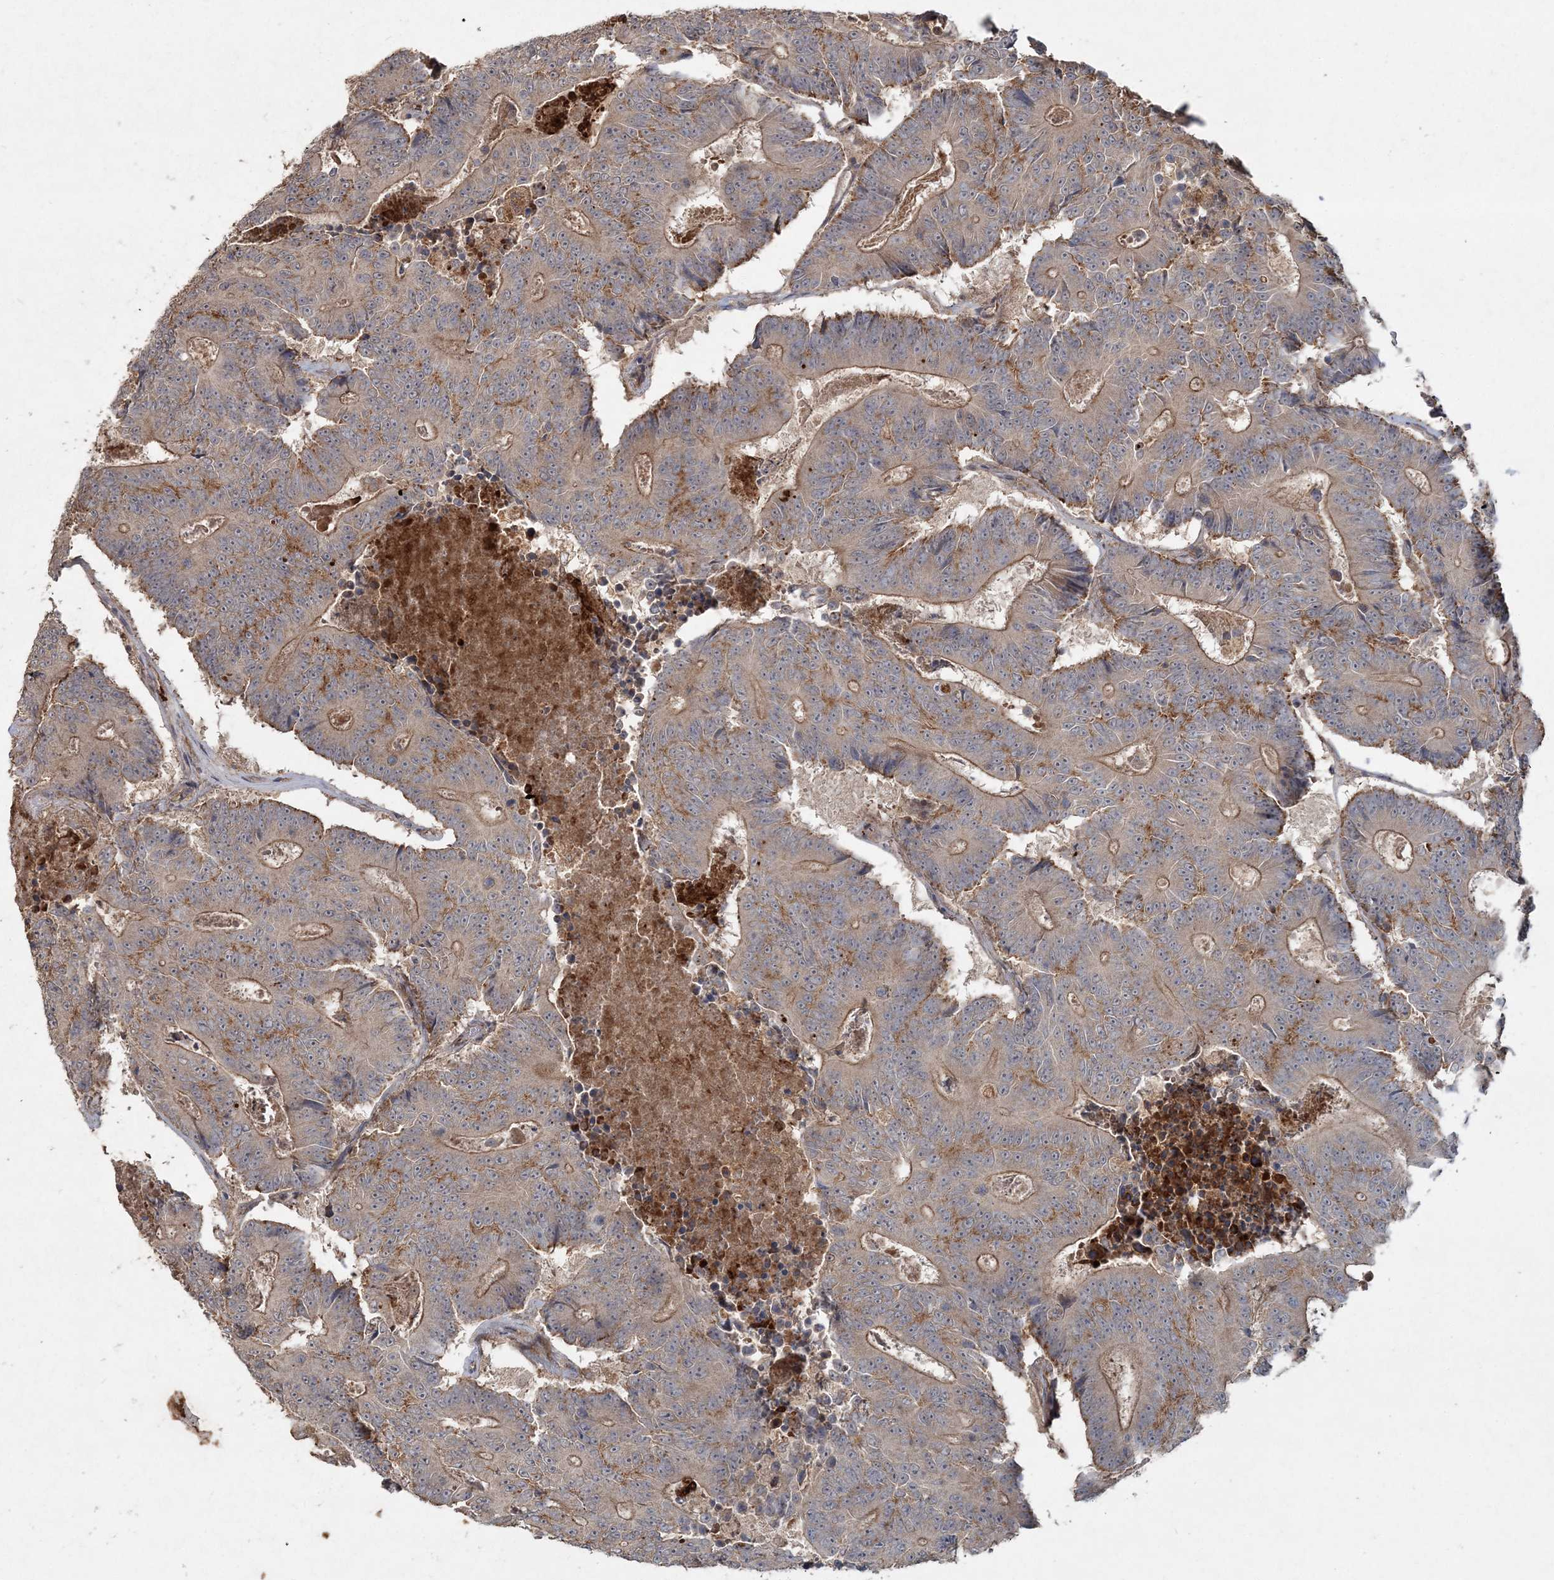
{"staining": {"intensity": "moderate", "quantity": ">75%", "location": "cytoplasmic/membranous"}, "tissue": "colorectal cancer", "cell_type": "Tumor cells", "image_type": "cancer", "snomed": [{"axis": "morphology", "description": "Adenocarcinoma, NOS"}, {"axis": "topography", "description": "Colon"}], "caption": "Moderate cytoplasmic/membranous positivity is seen in approximately >75% of tumor cells in colorectal adenocarcinoma.", "gene": "SPRY1", "patient": {"sex": "male", "age": 83}}